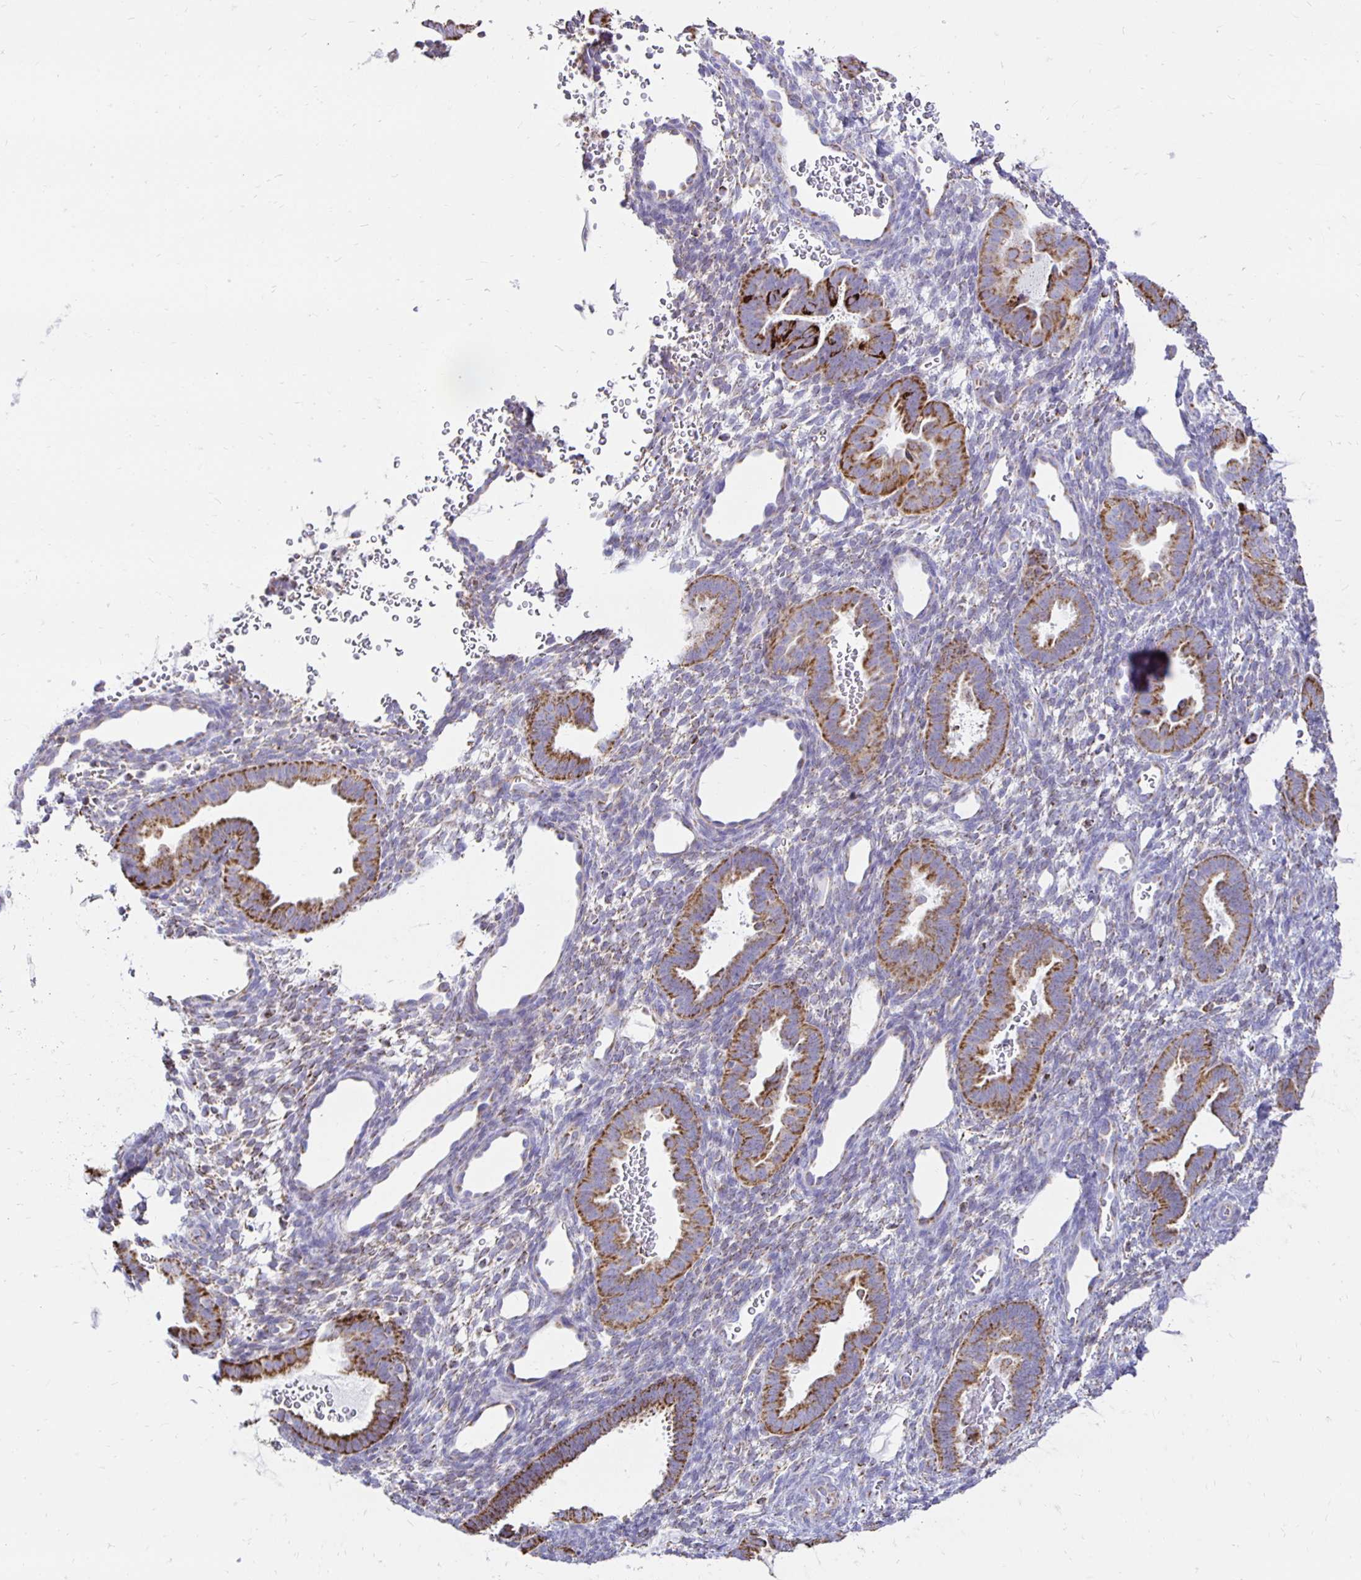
{"staining": {"intensity": "strong", "quantity": "<25%", "location": "cytoplasmic/membranous"}, "tissue": "endometrium", "cell_type": "Cells in endometrial stroma", "image_type": "normal", "snomed": [{"axis": "morphology", "description": "Normal tissue, NOS"}, {"axis": "topography", "description": "Endometrium"}], "caption": "This micrograph exhibits immunohistochemistry staining of benign human endometrium, with medium strong cytoplasmic/membranous positivity in about <25% of cells in endometrial stroma.", "gene": "PLAAT2", "patient": {"sex": "female", "age": 34}}